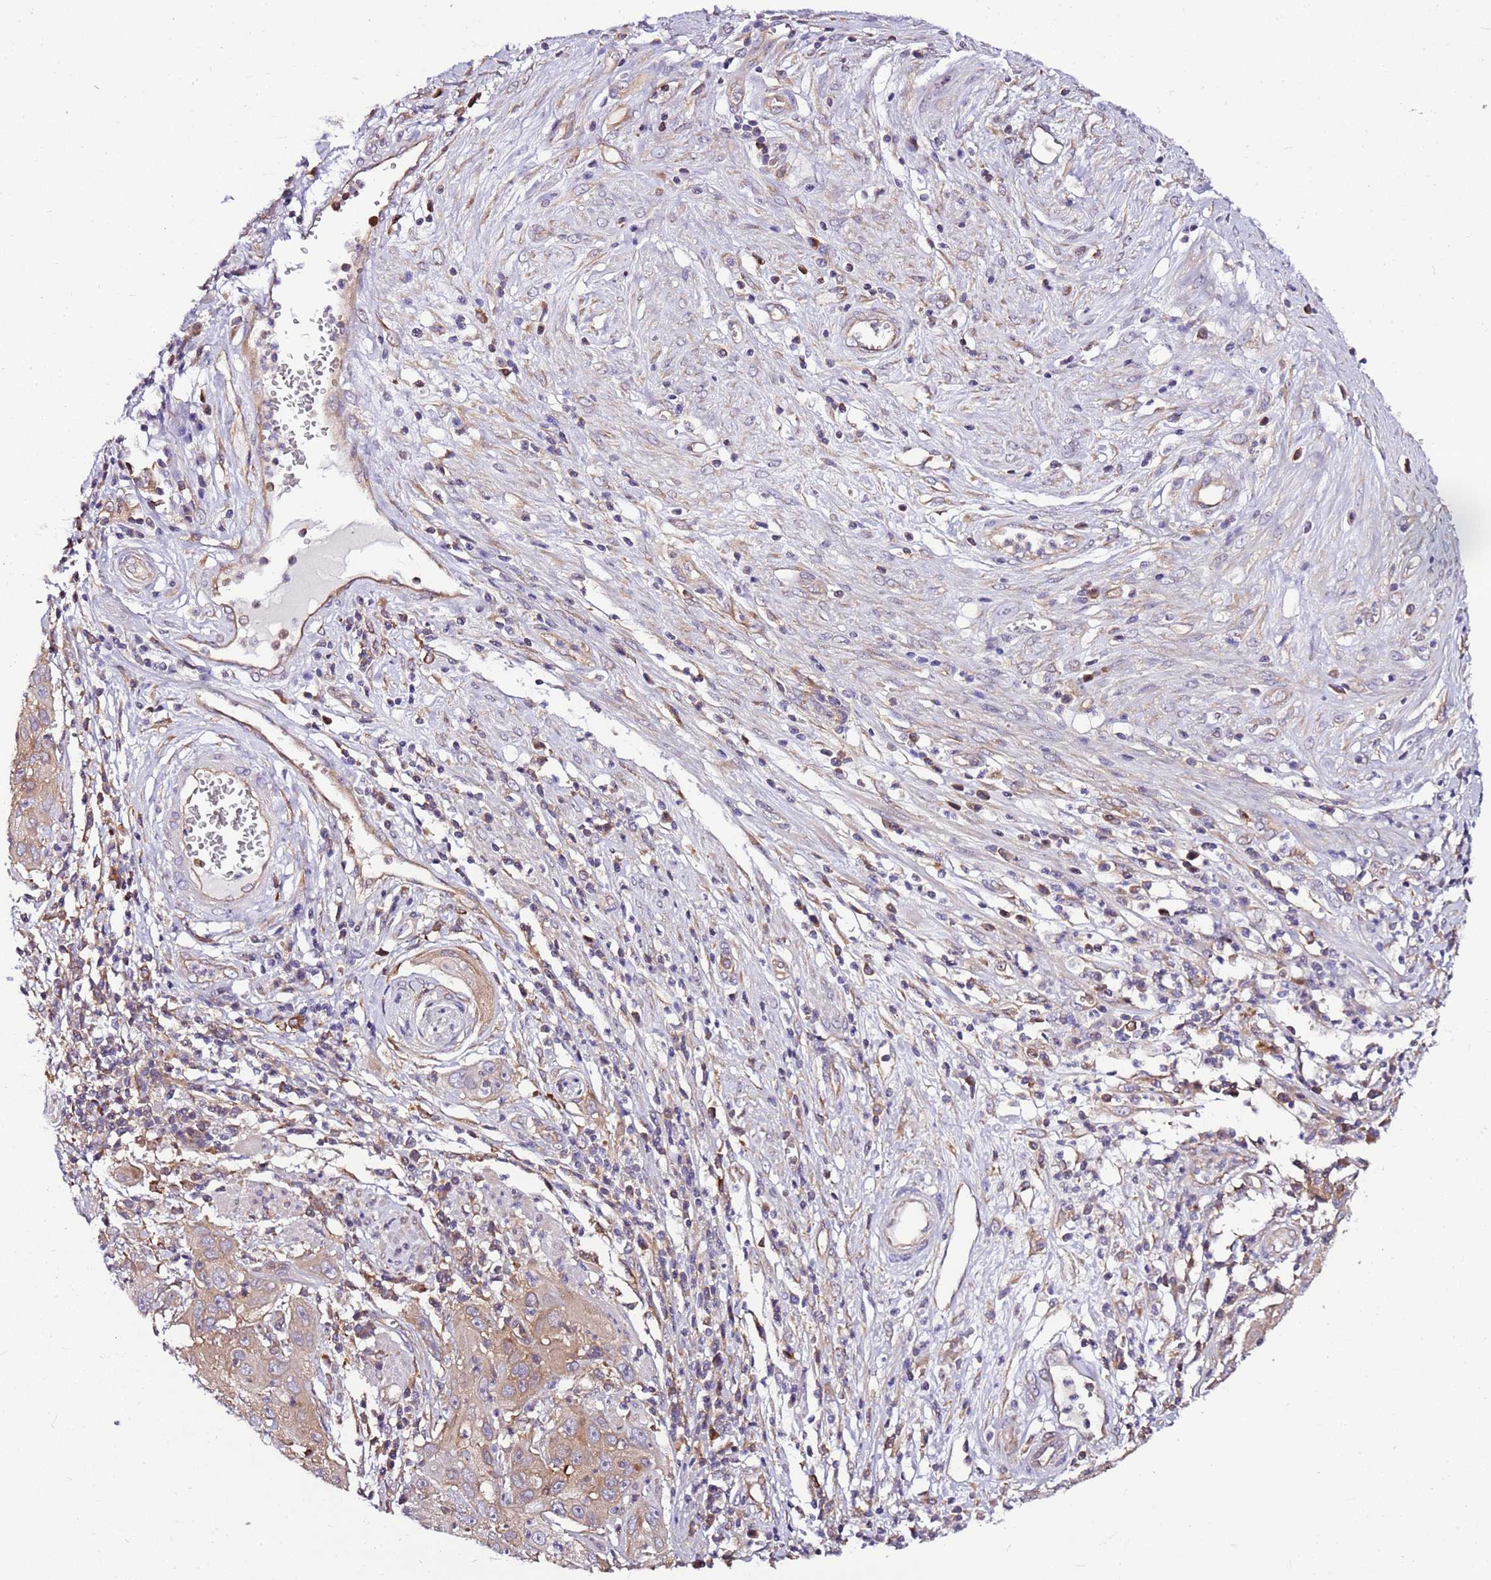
{"staining": {"intensity": "weak", "quantity": "25%-75%", "location": "cytoplasmic/membranous"}, "tissue": "cervical cancer", "cell_type": "Tumor cells", "image_type": "cancer", "snomed": [{"axis": "morphology", "description": "Squamous cell carcinoma, NOS"}, {"axis": "topography", "description": "Cervix"}], "caption": "This photomicrograph demonstrates immunohistochemistry (IHC) staining of cervical squamous cell carcinoma, with low weak cytoplasmic/membranous staining in about 25%-75% of tumor cells.", "gene": "ATXN2L", "patient": {"sex": "female", "age": 36}}